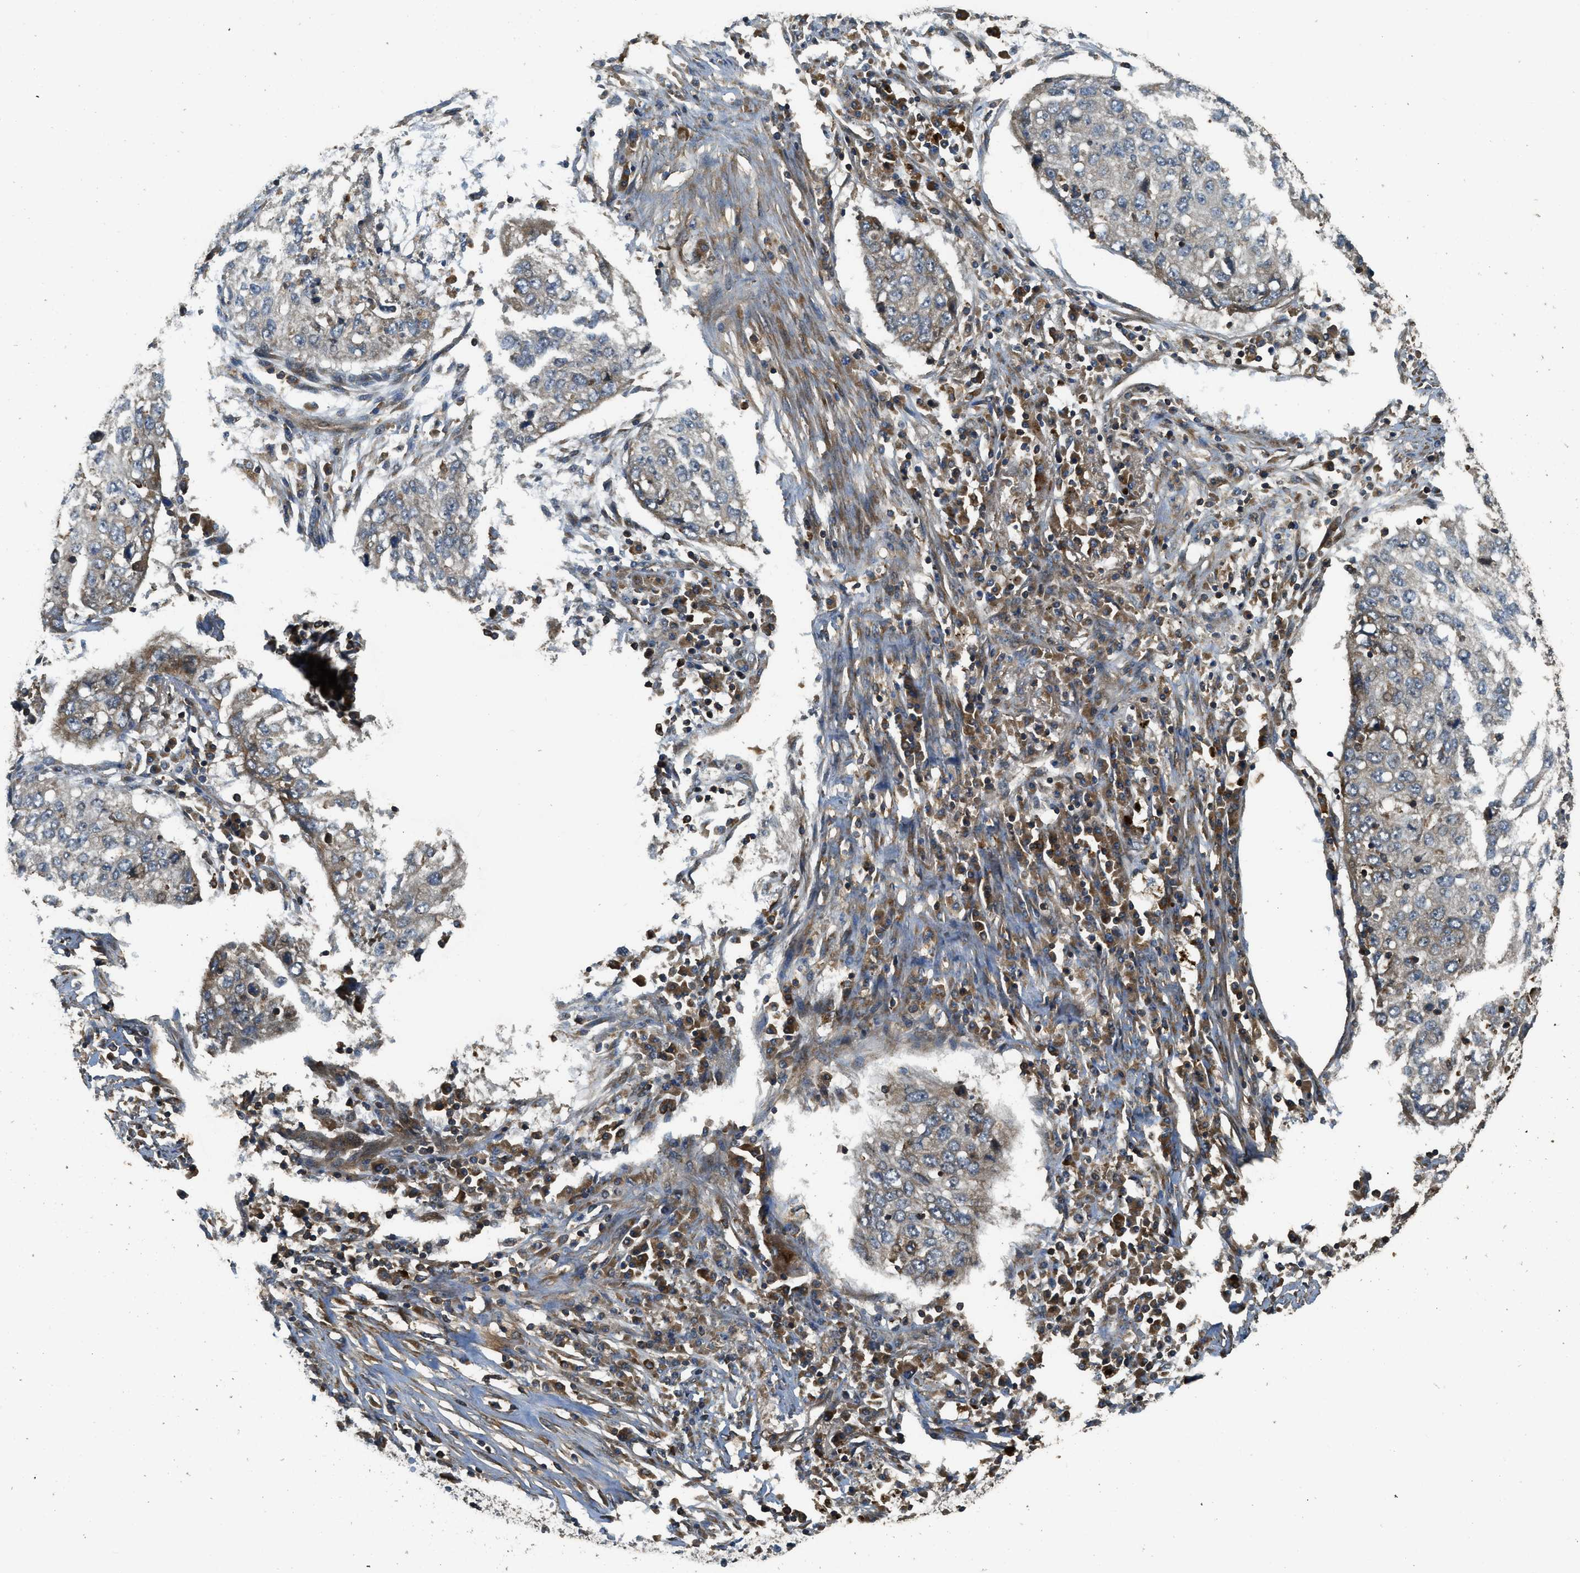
{"staining": {"intensity": "weak", "quantity": "<25%", "location": "cytoplasmic/membranous"}, "tissue": "lung cancer", "cell_type": "Tumor cells", "image_type": "cancer", "snomed": [{"axis": "morphology", "description": "Squamous cell carcinoma, NOS"}, {"axis": "topography", "description": "Lung"}], "caption": "Immunohistochemical staining of lung cancer (squamous cell carcinoma) exhibits no significant positivity in tumor cells.", "gene": "PPP6R3", "patient": {"sex": "female", "age": 63}}